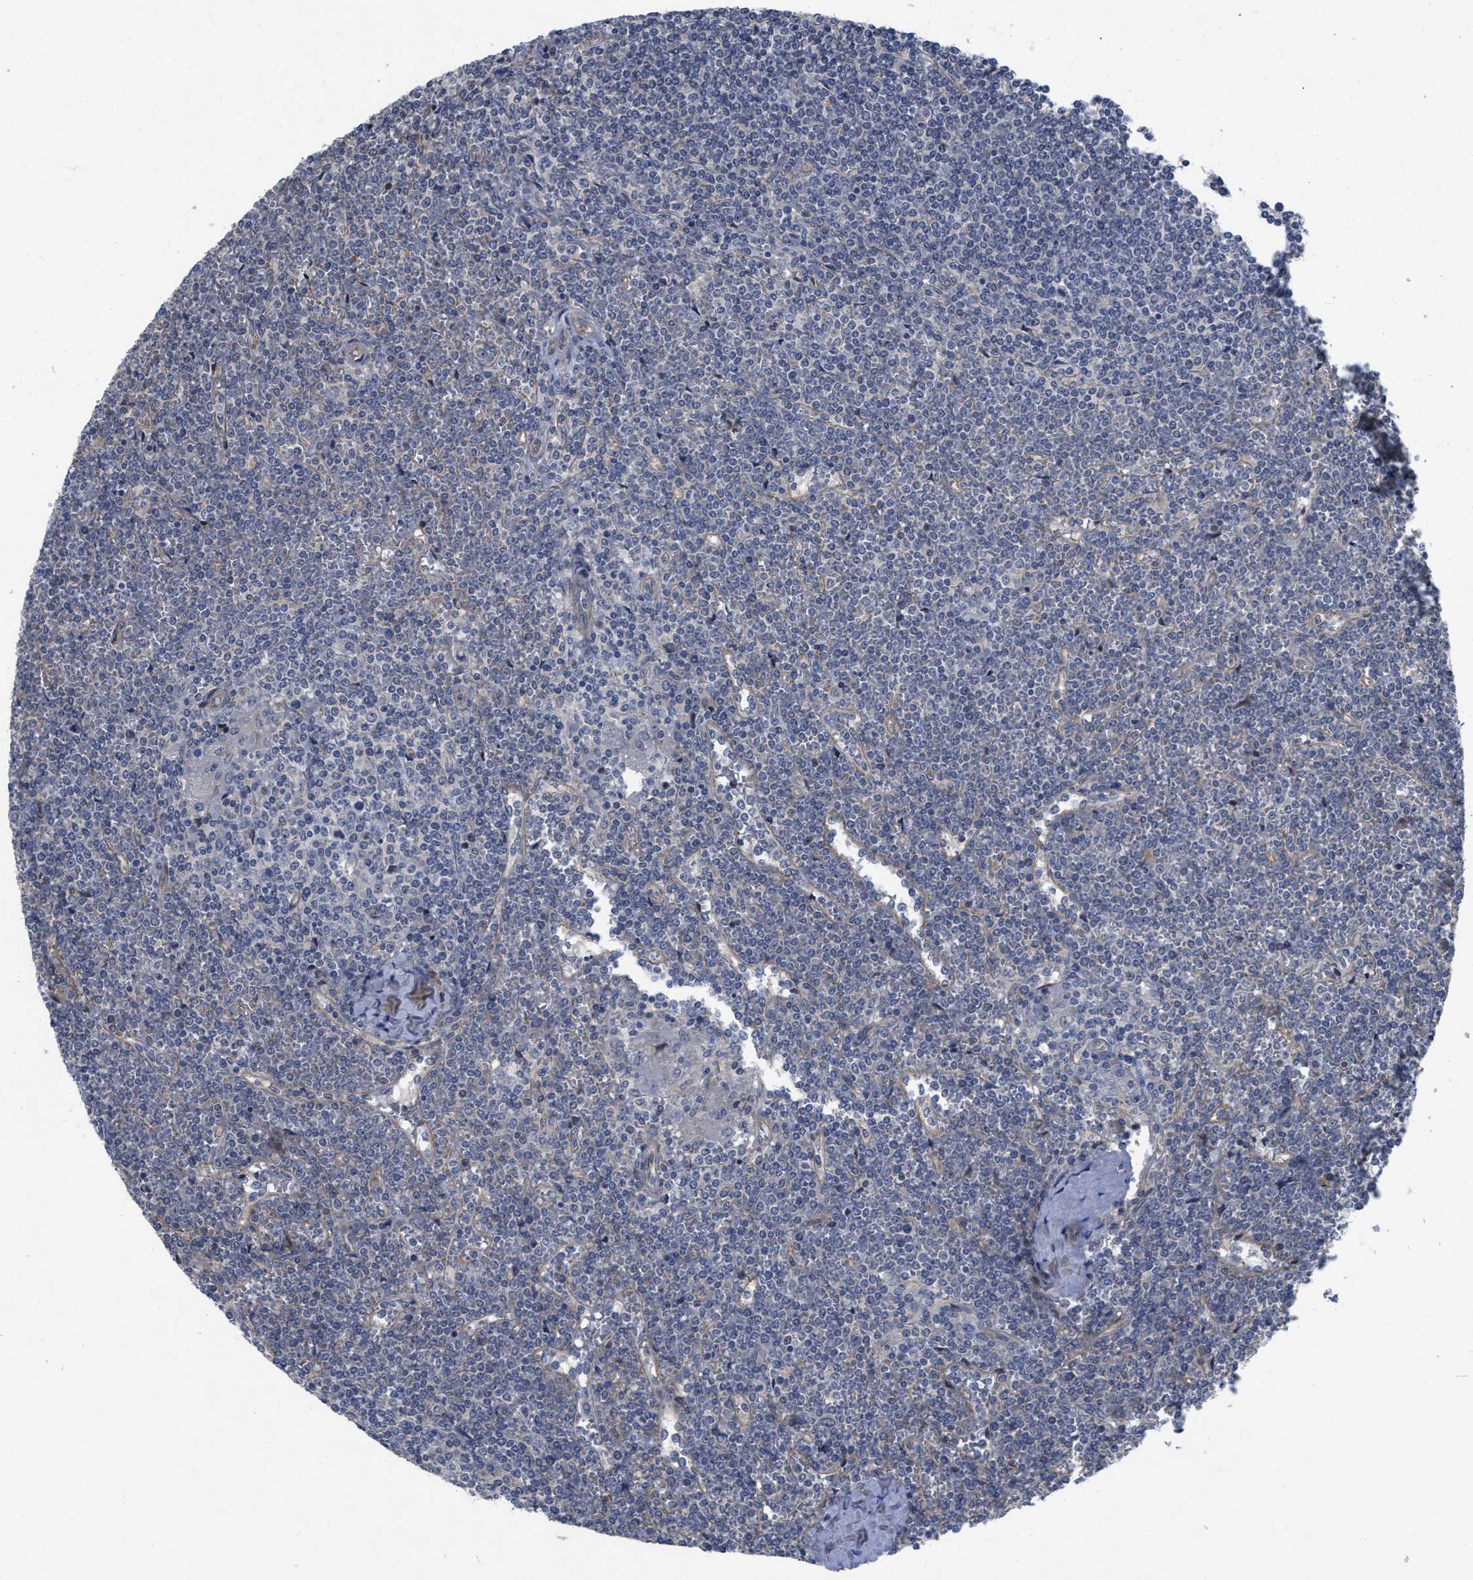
{"staining": {"intensity": "negative", "quantity": "none", "location": "none"}, "tissue": "lymphoma", "cell_type": "Tumor cells", "image_type": "cancer", "snomed": [{"axis": "morphology", "description": "Malignant lymphoma, non-Hodgkin's type, Low grade"}, {"axis": "topography", "description": "Spleen"}], "caption": "The photomicrograph demonstrates no significant positivity in tumor cells of lymphoma. (Brightfield microscopy of DAB (3,3'-diaminobenzidine) IHC at high magnification).", "gene": "ARHGEF26", "patient": {"sex": "female", "age": 19}}